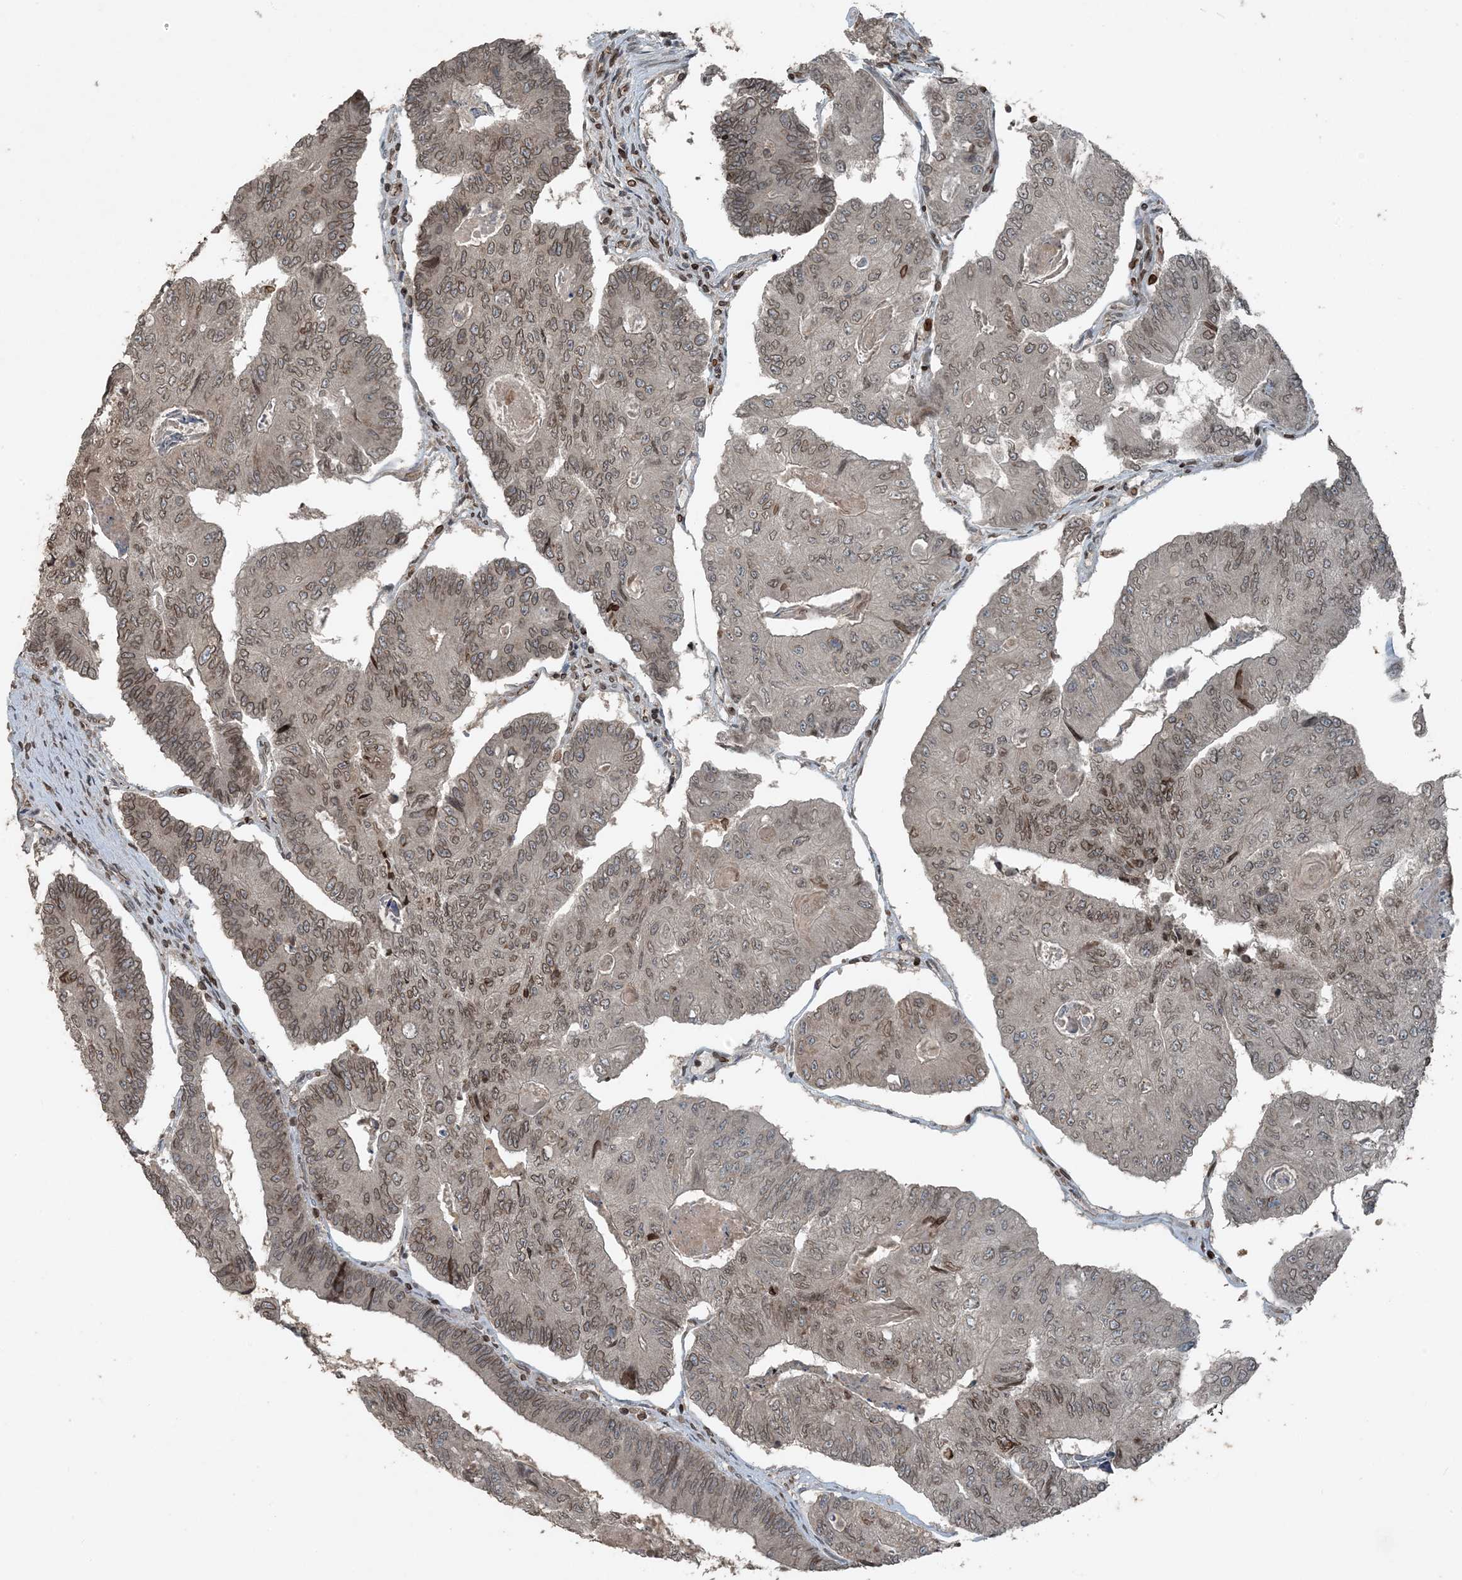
{"staining": {"intensity": "moderate", "quantity": ">75%", "location": "cytoplasmic/membranous,nuclear"}, "tissue": "colorectal cancer", "cell_type": "Tumor cells", "image_type": "cancer", "snomed": [{"axis": "morphology", "description": "Adenocarcinoma, NOS"}, {"axis": "topography", "description": "Colon"}], "caption": "Immunohistochemical staining of adenocarcinoma (colorectal) demonstrates medium levels of moderate cytoplasmic/membranous and nuclear staining in approximately >75% of tumor cells. The staining was performed using DAB (3,3'-diaminobenzidine) to visualize the protein expression in brown, while the nuclei were stained in blue with hematoxylin (Magnification: 20x).", "gene": "ZFAND2B", "patient": {"sex": "female", "age": 67}}